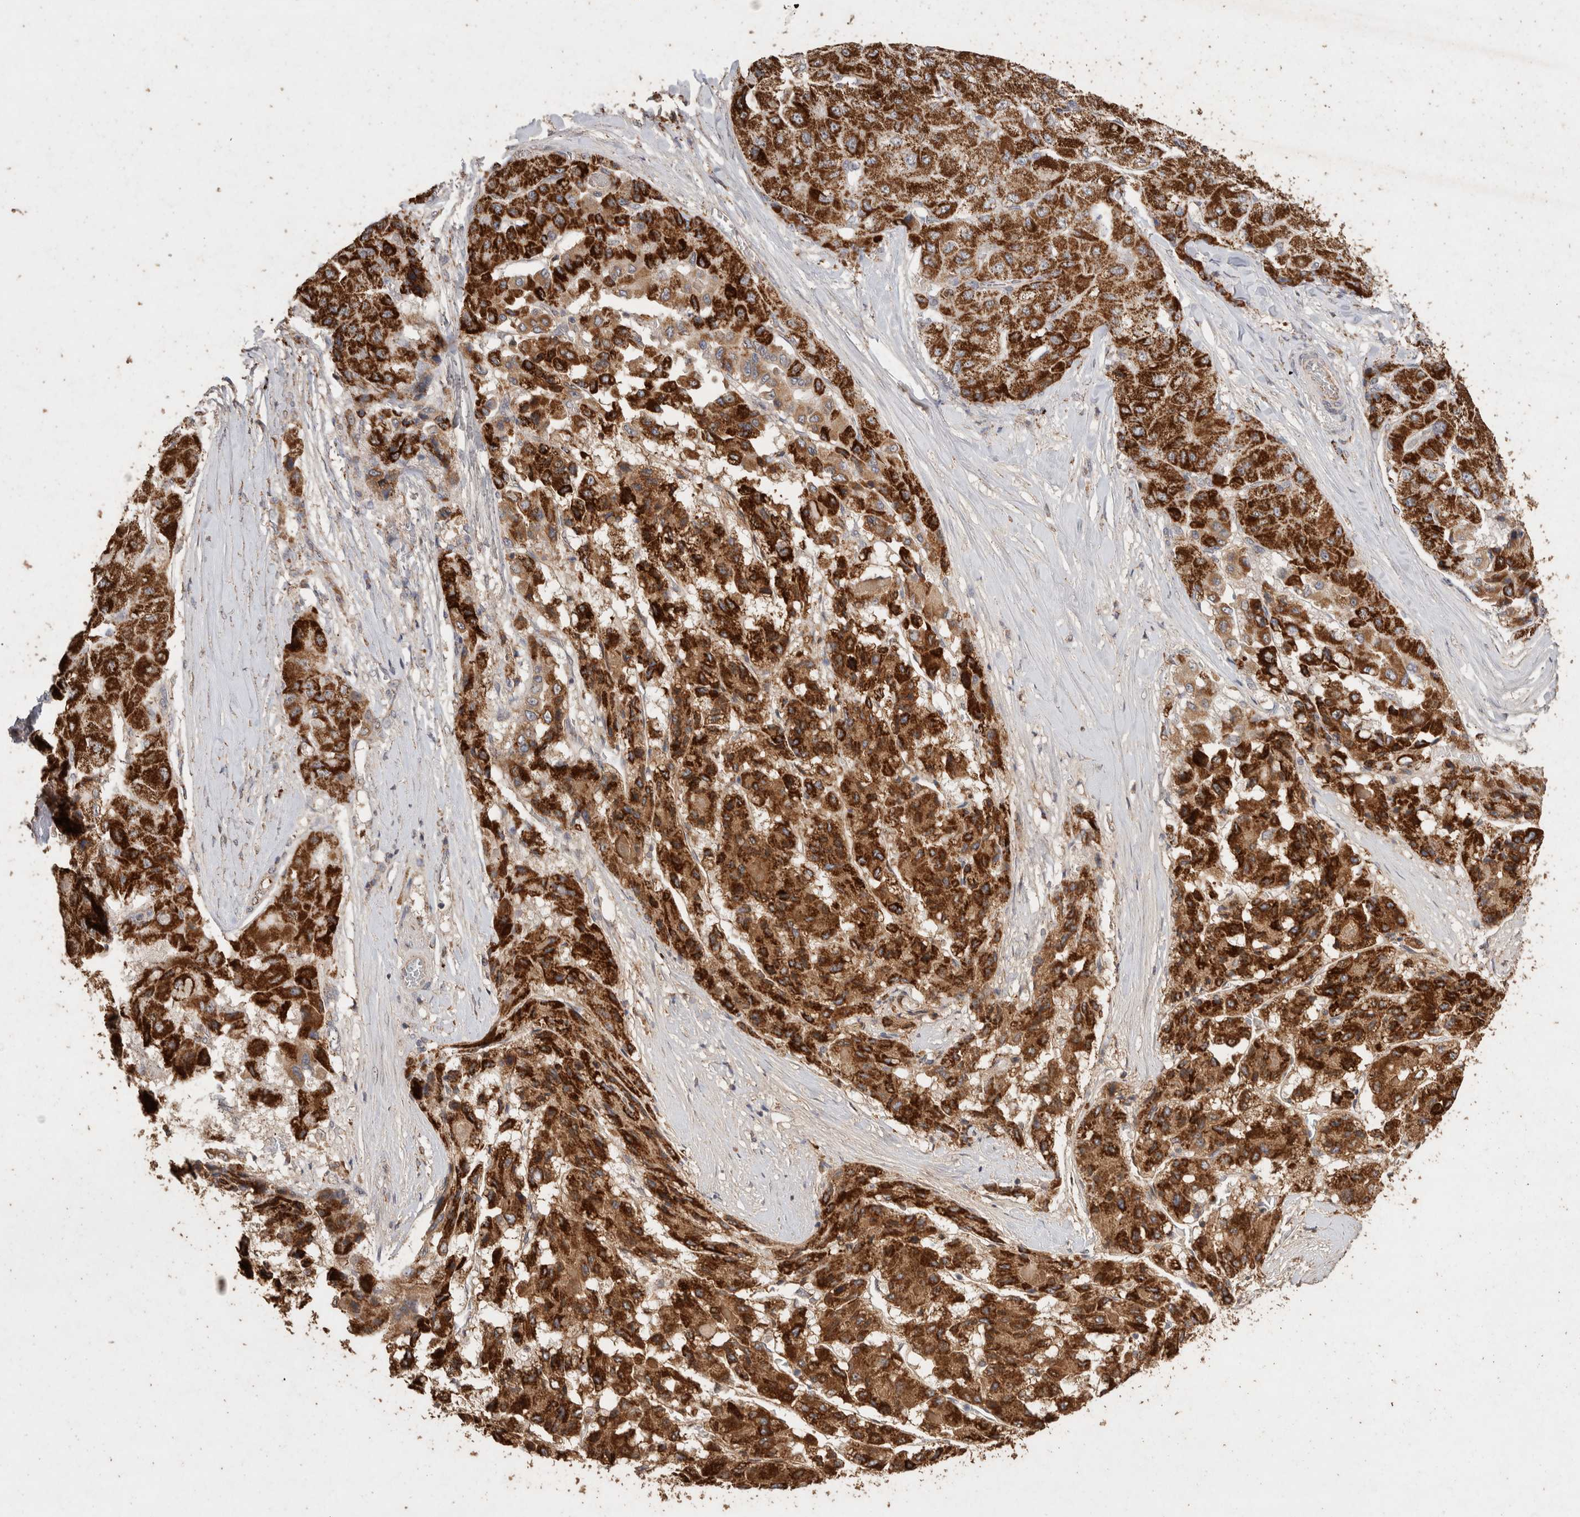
{"staining": {"intensity": "strong", "quantity": ">75%", "location": "cytoplasmic/membranous"}, "tissue": "liver cancer", "cell_type": "Tumor cells", "image_type": "cancer", "snomed": [{"axis": "morphology", "description": "Carcinoma, Hepatocellular, NOS"}, {"axis": "topography", "description": "Liver"}], "caption": "IHC (DAB (3,3'-diaminobenzidine)) staining of human liver cancer (hepatocellular carcinoma) demonstrates strong cytoplasmic/membranous protein positivity in approximately >75% of tumor cells.", "gene": "ACADM", "patient": {"sex": "male", "age": 80}}